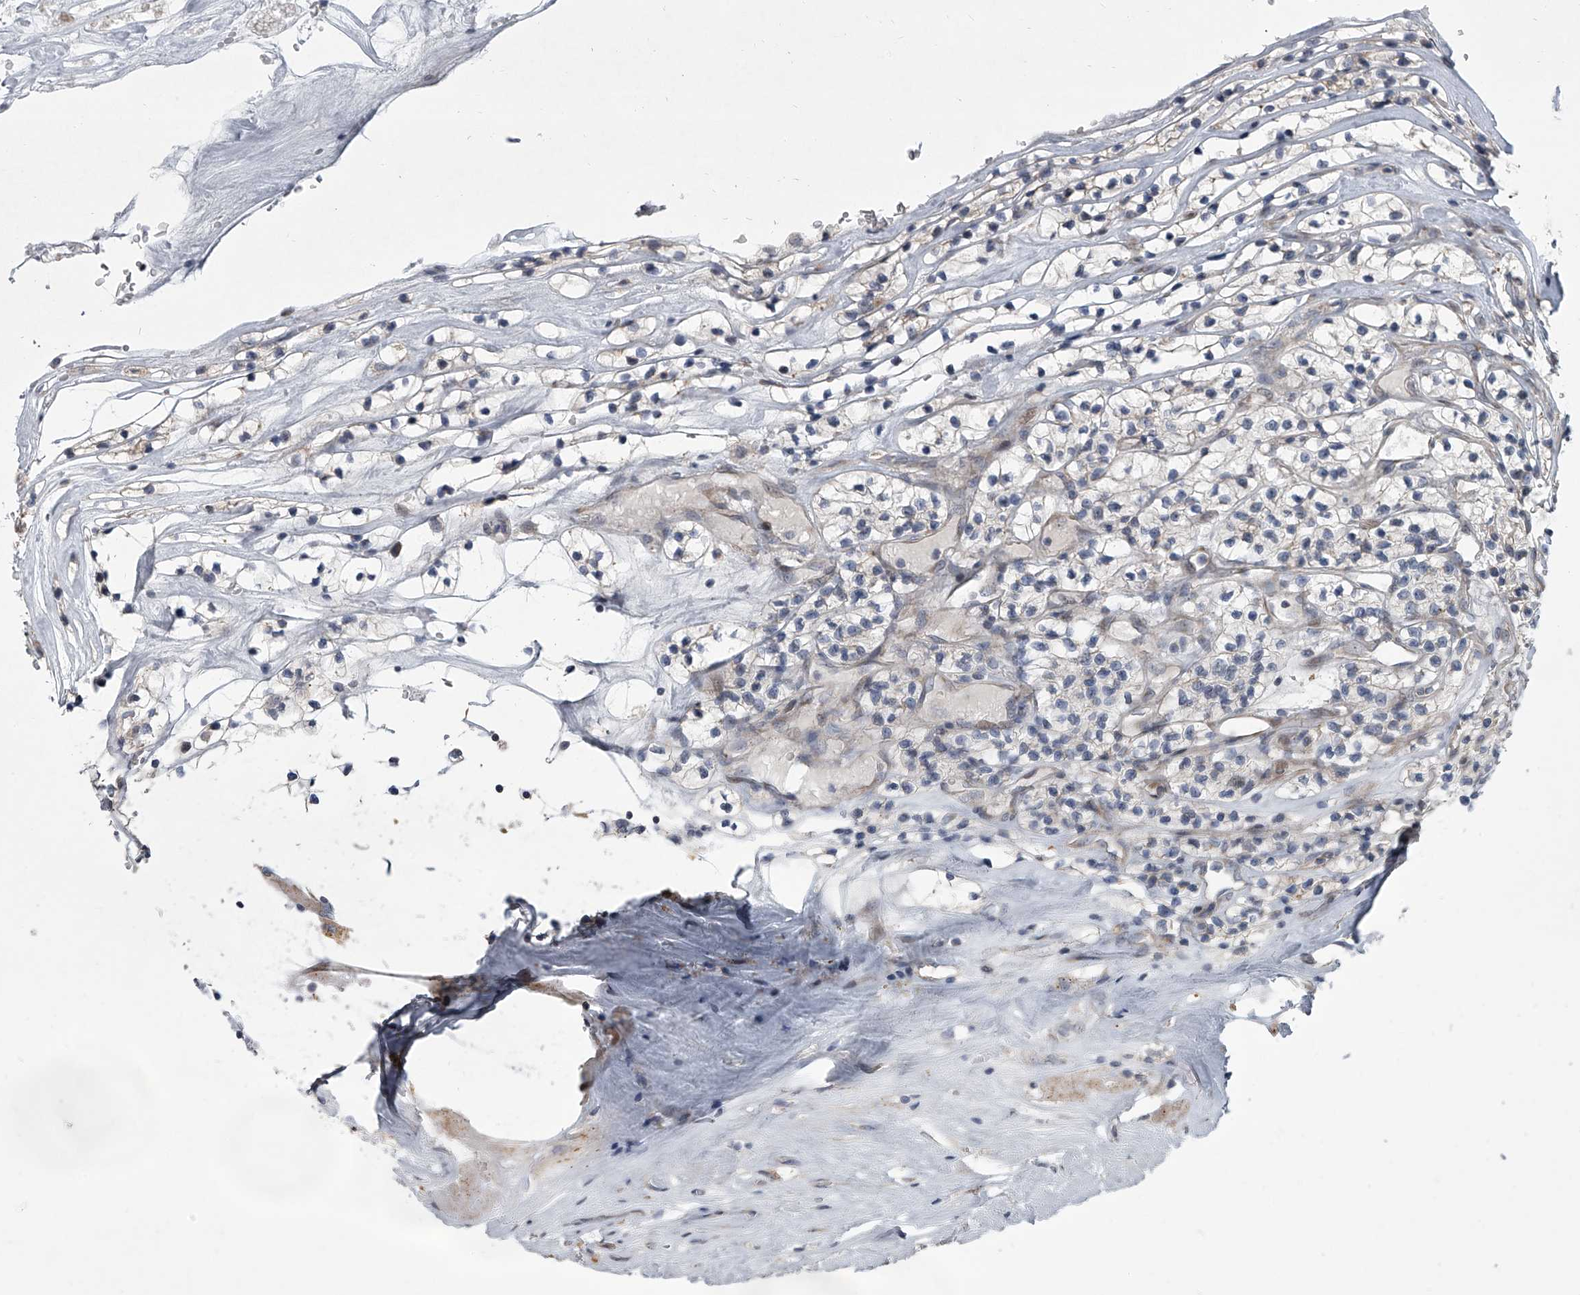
{"staining": {"intensity": "negative", "quantity": "none", "location": "none"}, "tissue": "renal cancer", "cell_type": "Tumor cells", "image_type": "cancer", "snomed": [{"axis": "morphology", "description": "Adenocarcinoma, NOS"}, {"axis": "topography", "description": "Kidney"}], "caption": "Immunohistochemistry image of neoplastic tissue: adenocarcinoma (renal) stained with DAB exhibits no significant protein staining in tumor cells.", "gene": "HEATR6", "patient": {"sex": "female", "age": 57}}